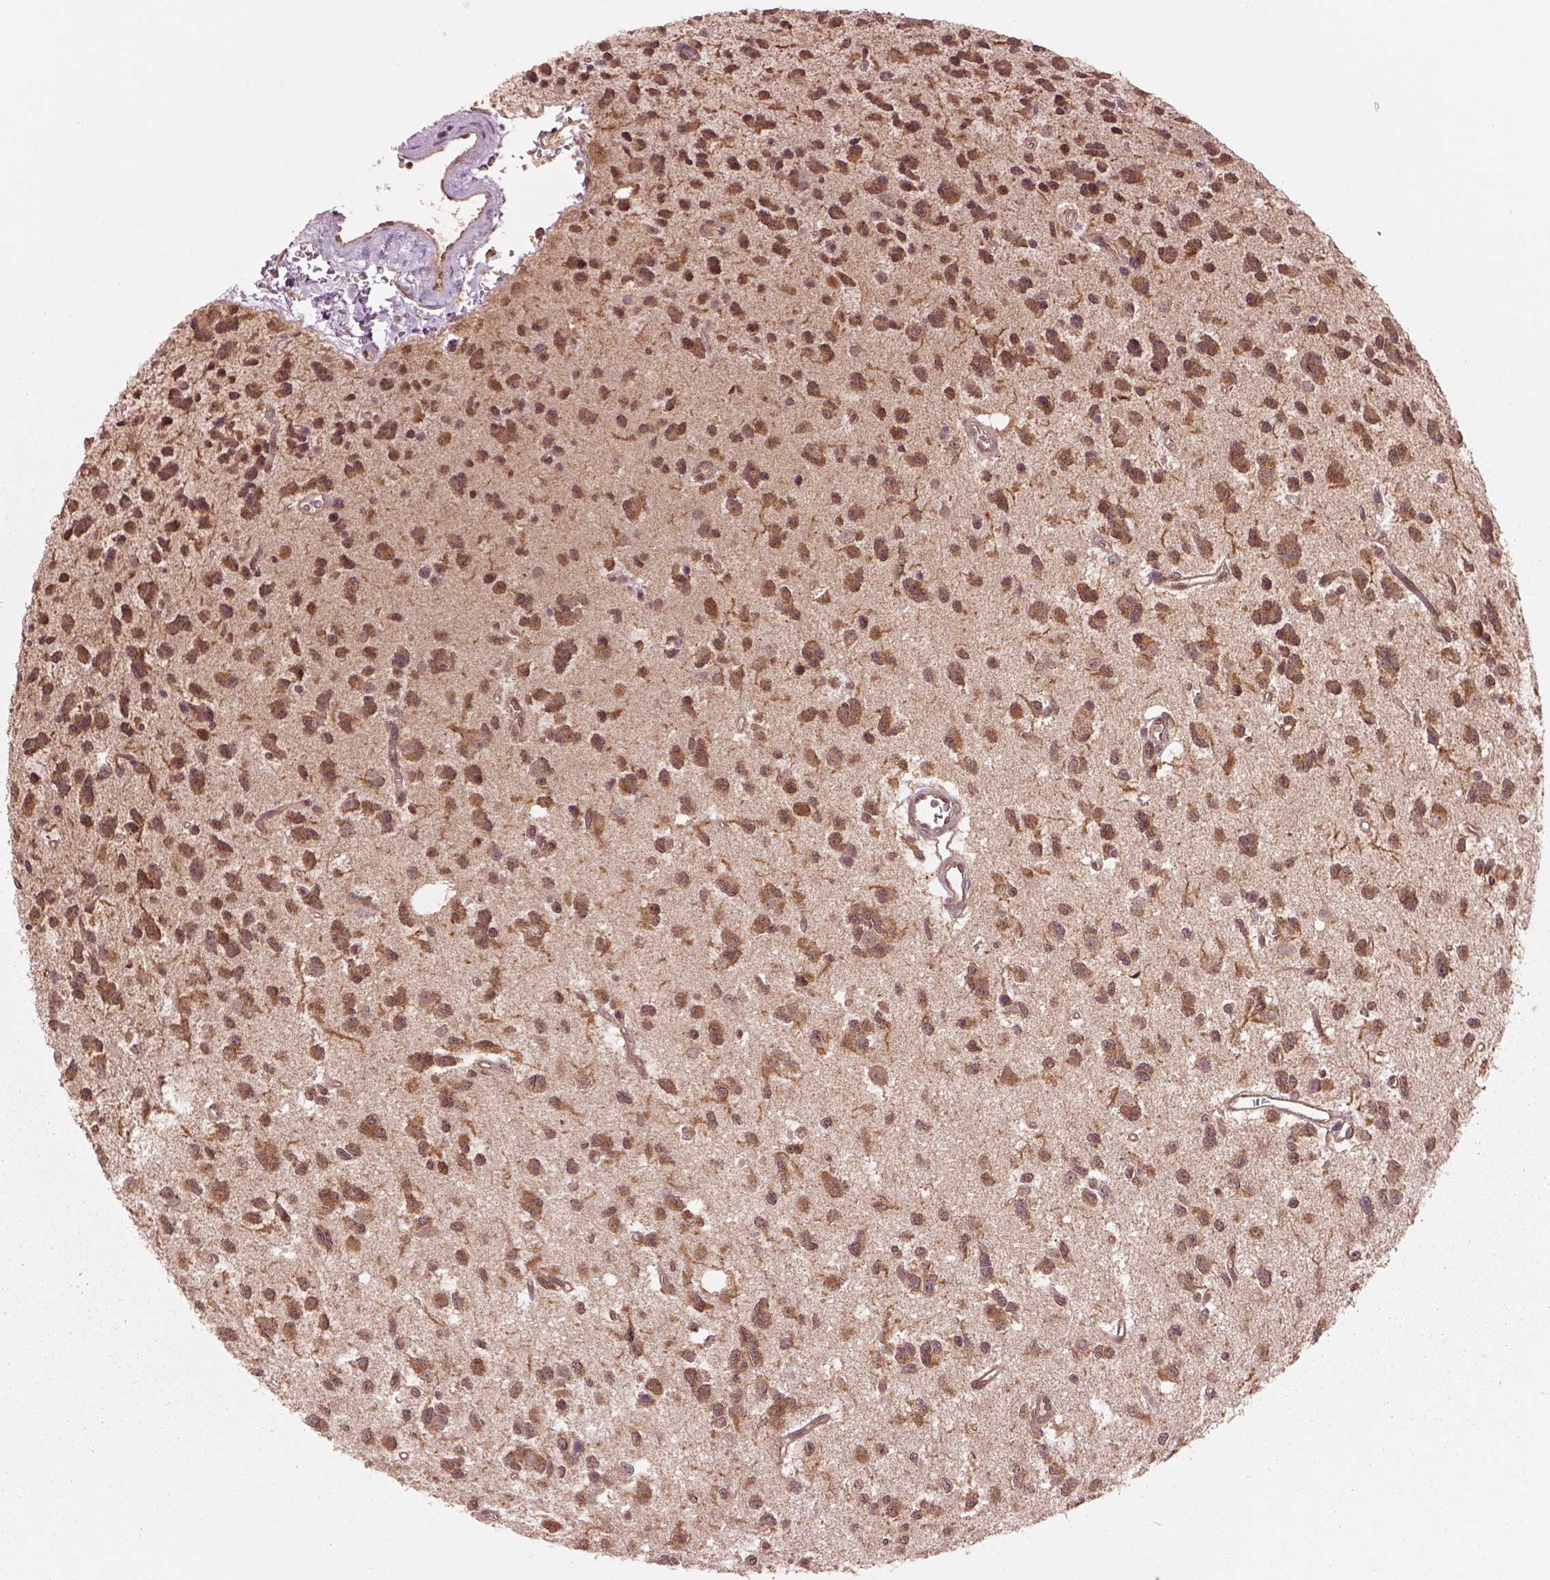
{"staining": {"intensity": "moderate", "quantity": ">75%", "location": "cytoplasmic/membranous"}, "tissue": "glioma", "cell_type": "Tumor cells", "image_type": "cancer", "snomed": [{"axis": "morphology", "description": "Glioma, malignant, Low grade"}, {"axis": "topography", "description": "Brain"}], "caption": "Protein staining of malignant low-grade glioma tissue reveals moderate cytoplasmic/membranous staining in approximately >75% of tumor cells.", "gene": "MDP1", "patient": {"sex": "female", "age": 45}}